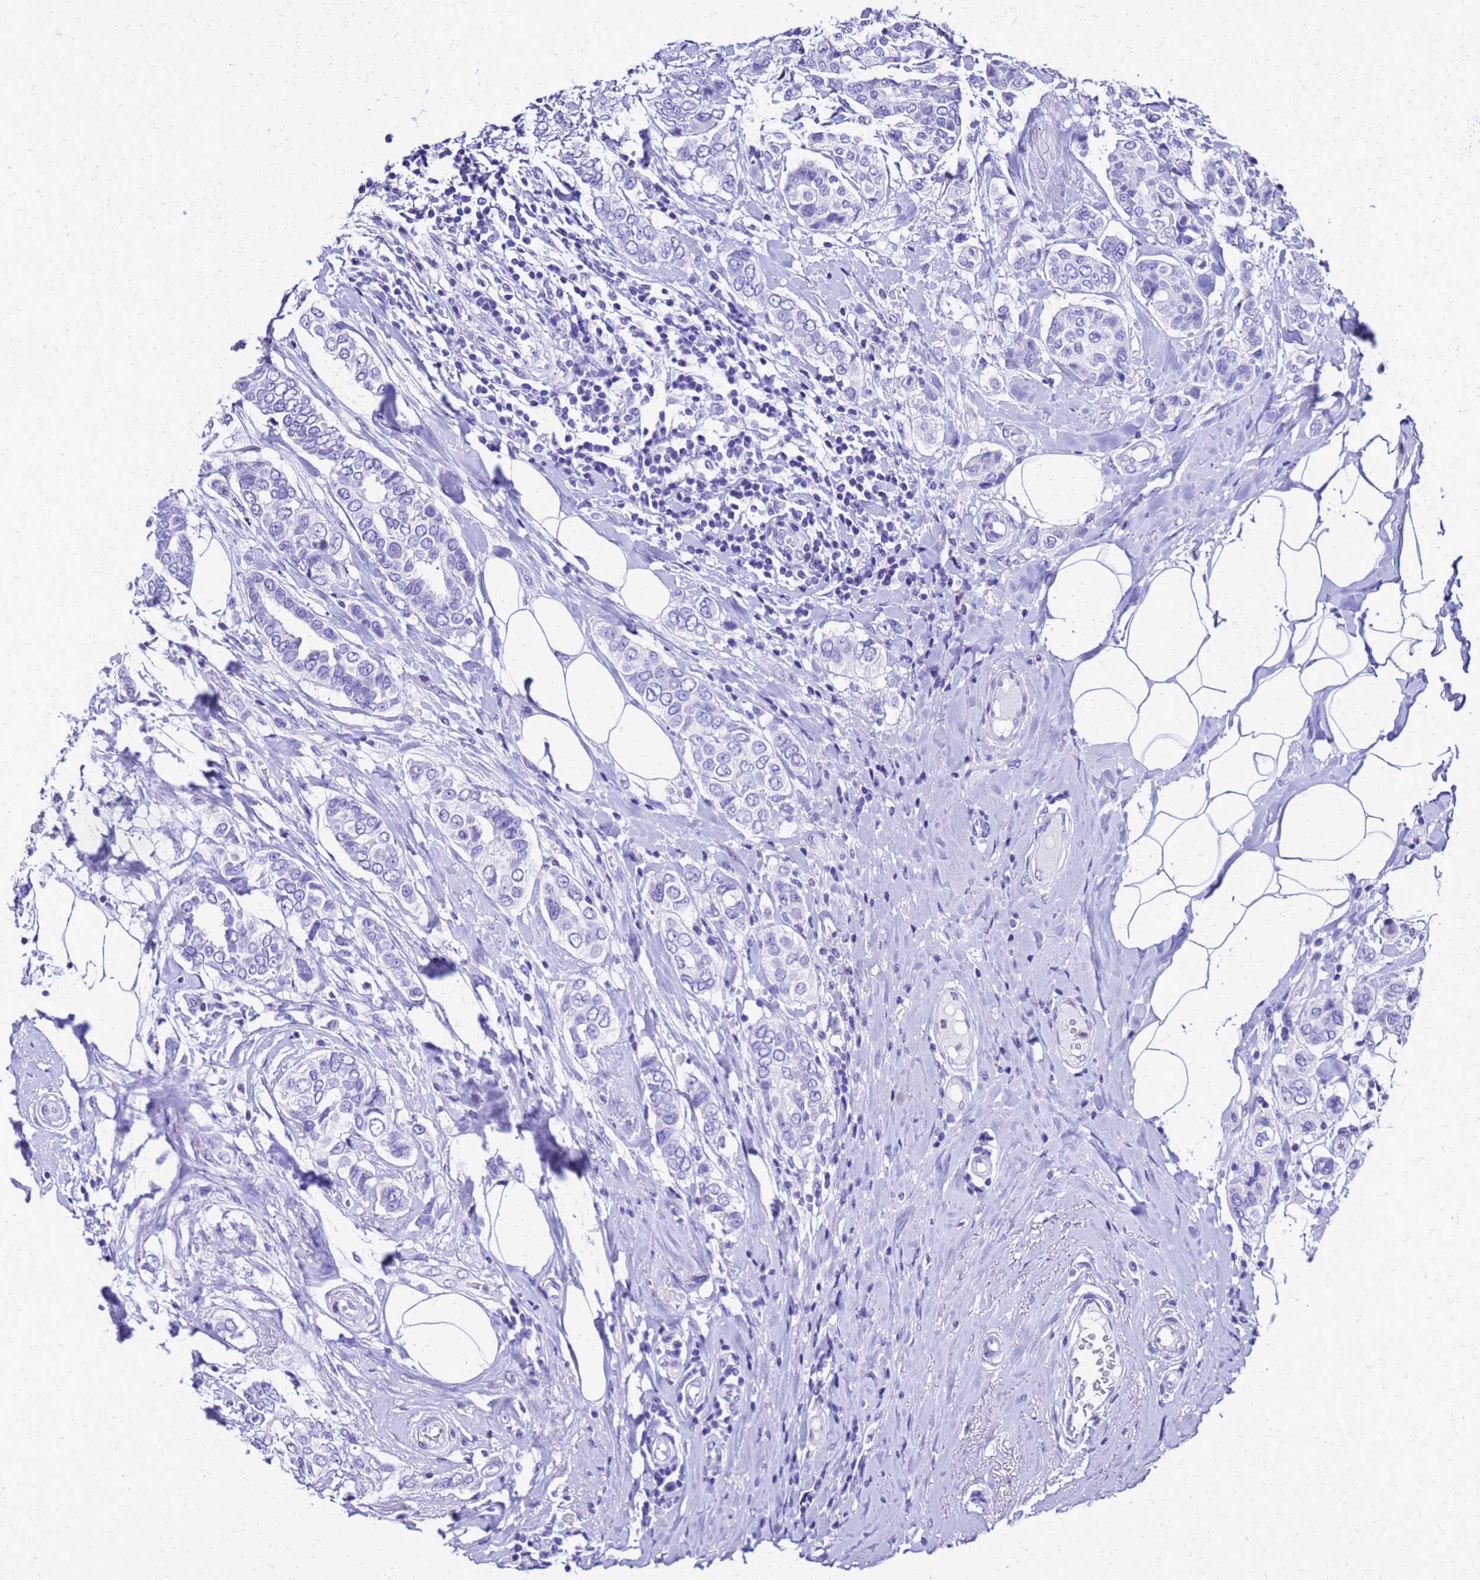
{"staining": {"intensity": "negative", "quantity": "none", "location": "none"}, "tissue": "breast cancer", "cell_type": "Tumor cells", "image_type": "cancer", "snomed": [{"axis": "morphology", "description": "Lobular carcinoma"}, {"axis": "topography", "description": "Breast"}], "caption": "Immunohistochemistry (IHC) image of breast cancer (lobular carcinoma) stained for a protein (brown), which displays no positivity in tumor cells.", "gene": "SMIM21", "patient": {"sex": "female", "age": 51}}